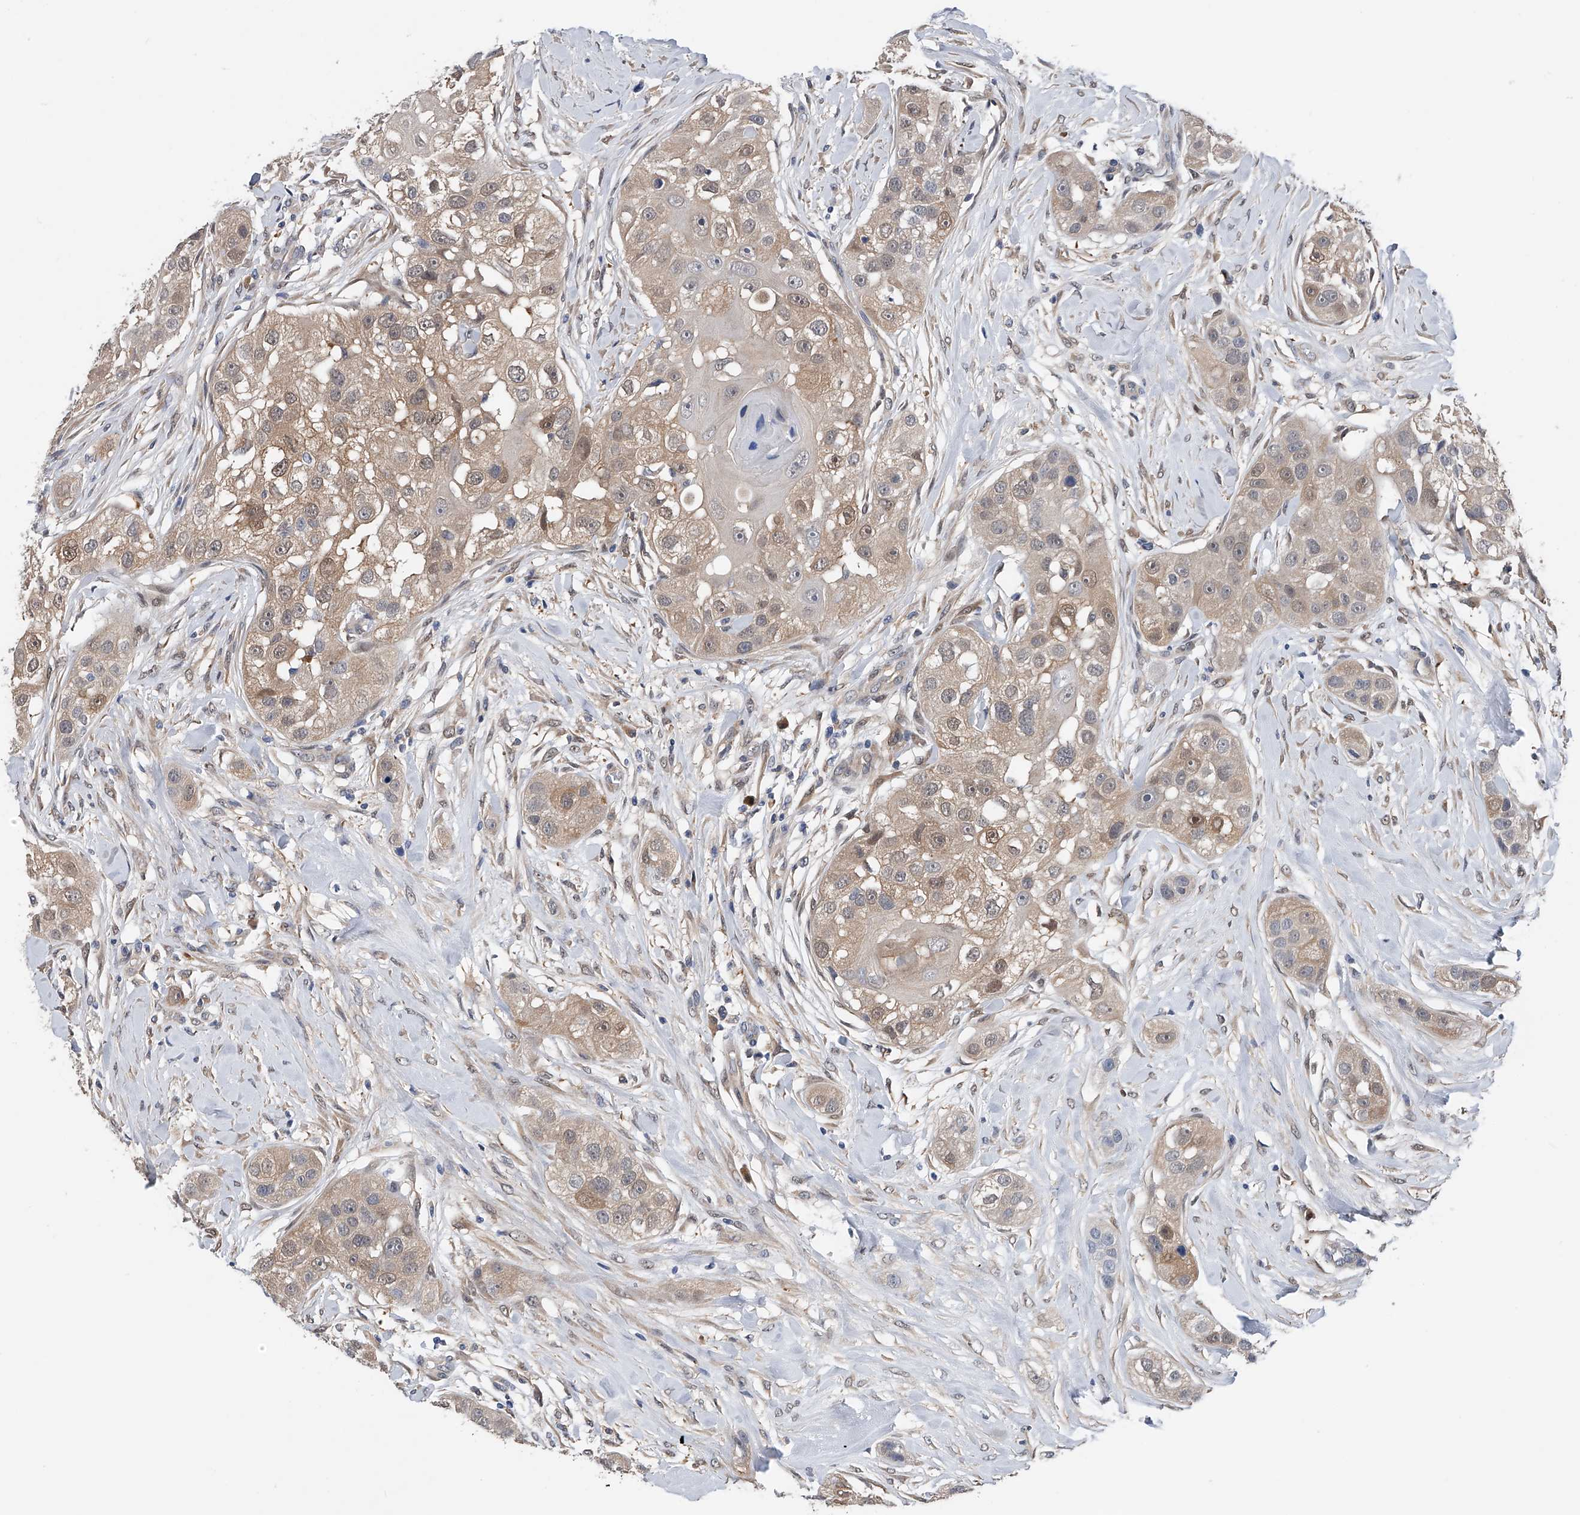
{"staining": {"intensity": "weak", "quantity": ">75%", "location": "cytoplasmic/membranous"}, "tissue": "head and neck cancer", "cell_type": "Tumor cells", "image_type": "cancer", "snomed": [{"axis": "morphology", "description": "Normal tissue, NOS"}, {"axis": "morphology", "description": "Squamous cell carcinoma, NOS"}, {"axis": "topography", "description": "Skeletal muscle"}, {"axis": "topography", "description": "Head-Neck"}], "caption": "The immunohistochemical stain highlights weak cytoplasmic/membranous expression in tumor cells of squamous cell carcinoma (head and neck) tissue. The staining is performed using DAB brown chromogen to label protein expression. The nuclei are counter-stained blue using hematoxylin.", "gene": "PGM3", "patient": {"sex": "male", "age": 51}}